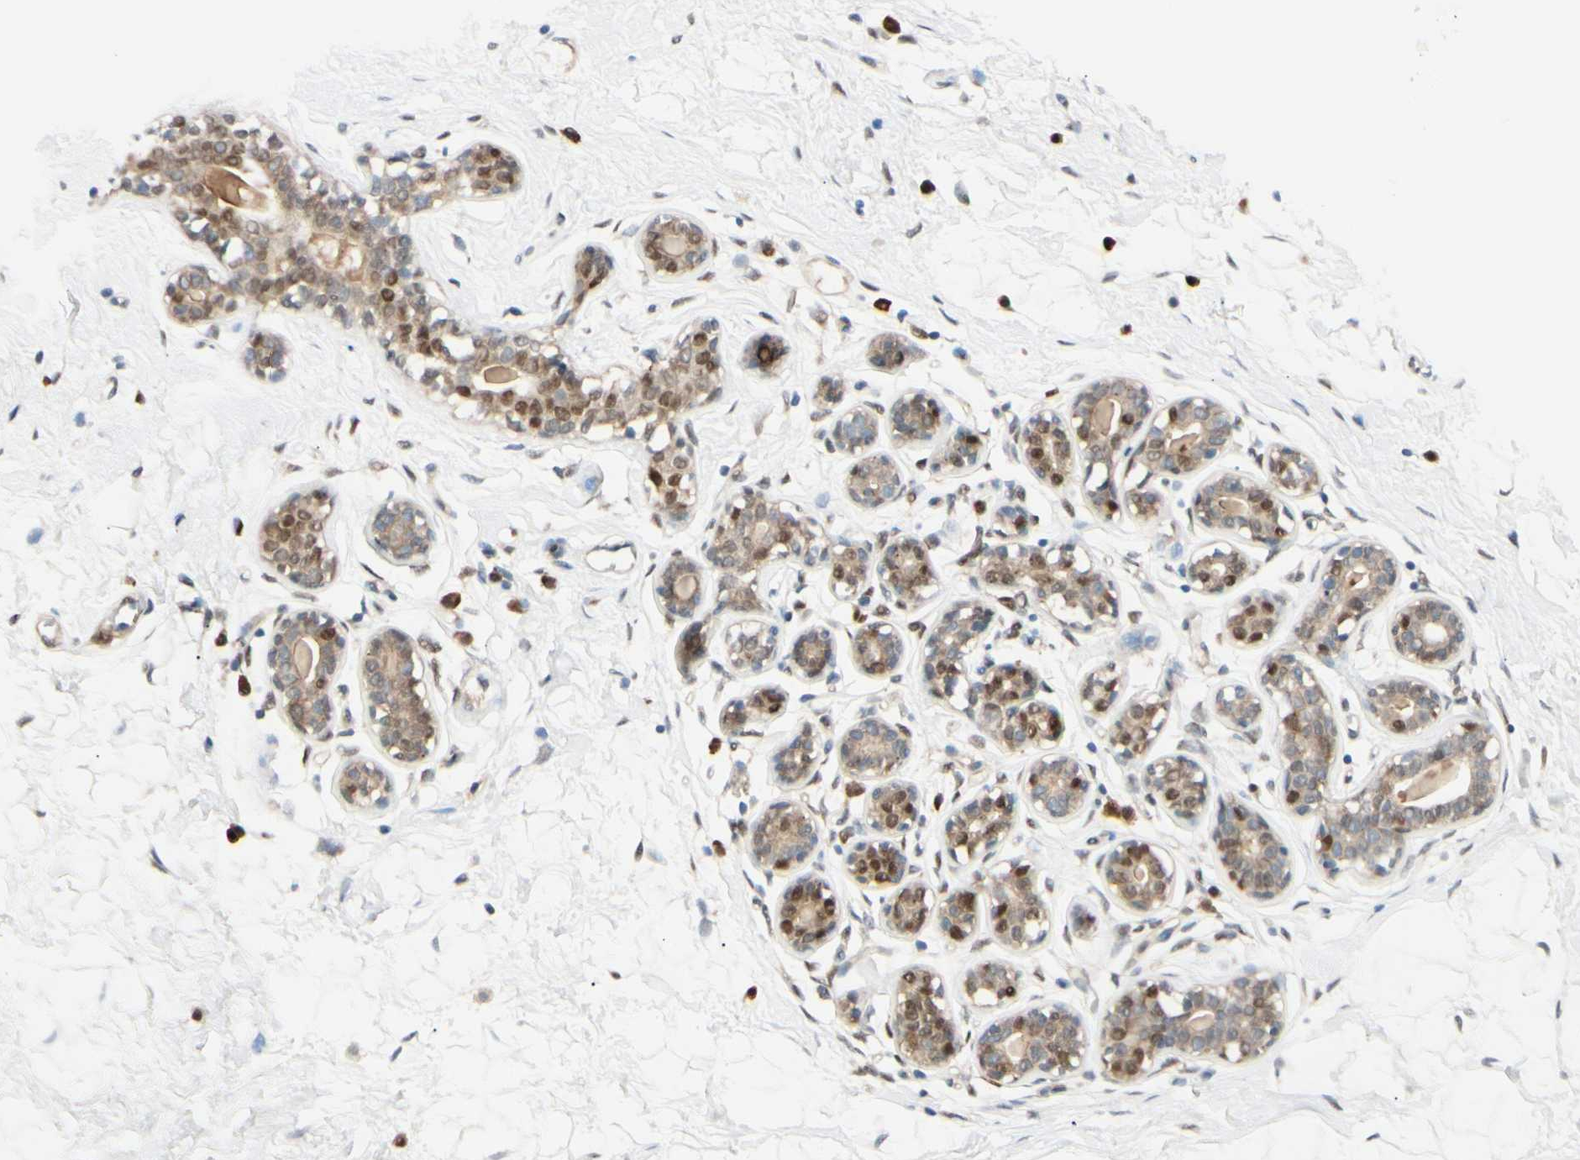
{"staining": {"intensity": "negative", "quantity": "none", "location": "none"}, "tissue": "breast", "cell_type": "Adipocytes", "image_type": "normal", "snomed": [{"axis": "morphology", "description": "Normal tissue, NOS"}, {"axis": "topography", "description": "Breast"}], "caption": "Photomicrograph shows no significant protein expression in adipocytes of unremarkable breast. Nuclei are stained in blue.", "gene": "PTTG1", "patient": {"sex": "female", "age": 23}}